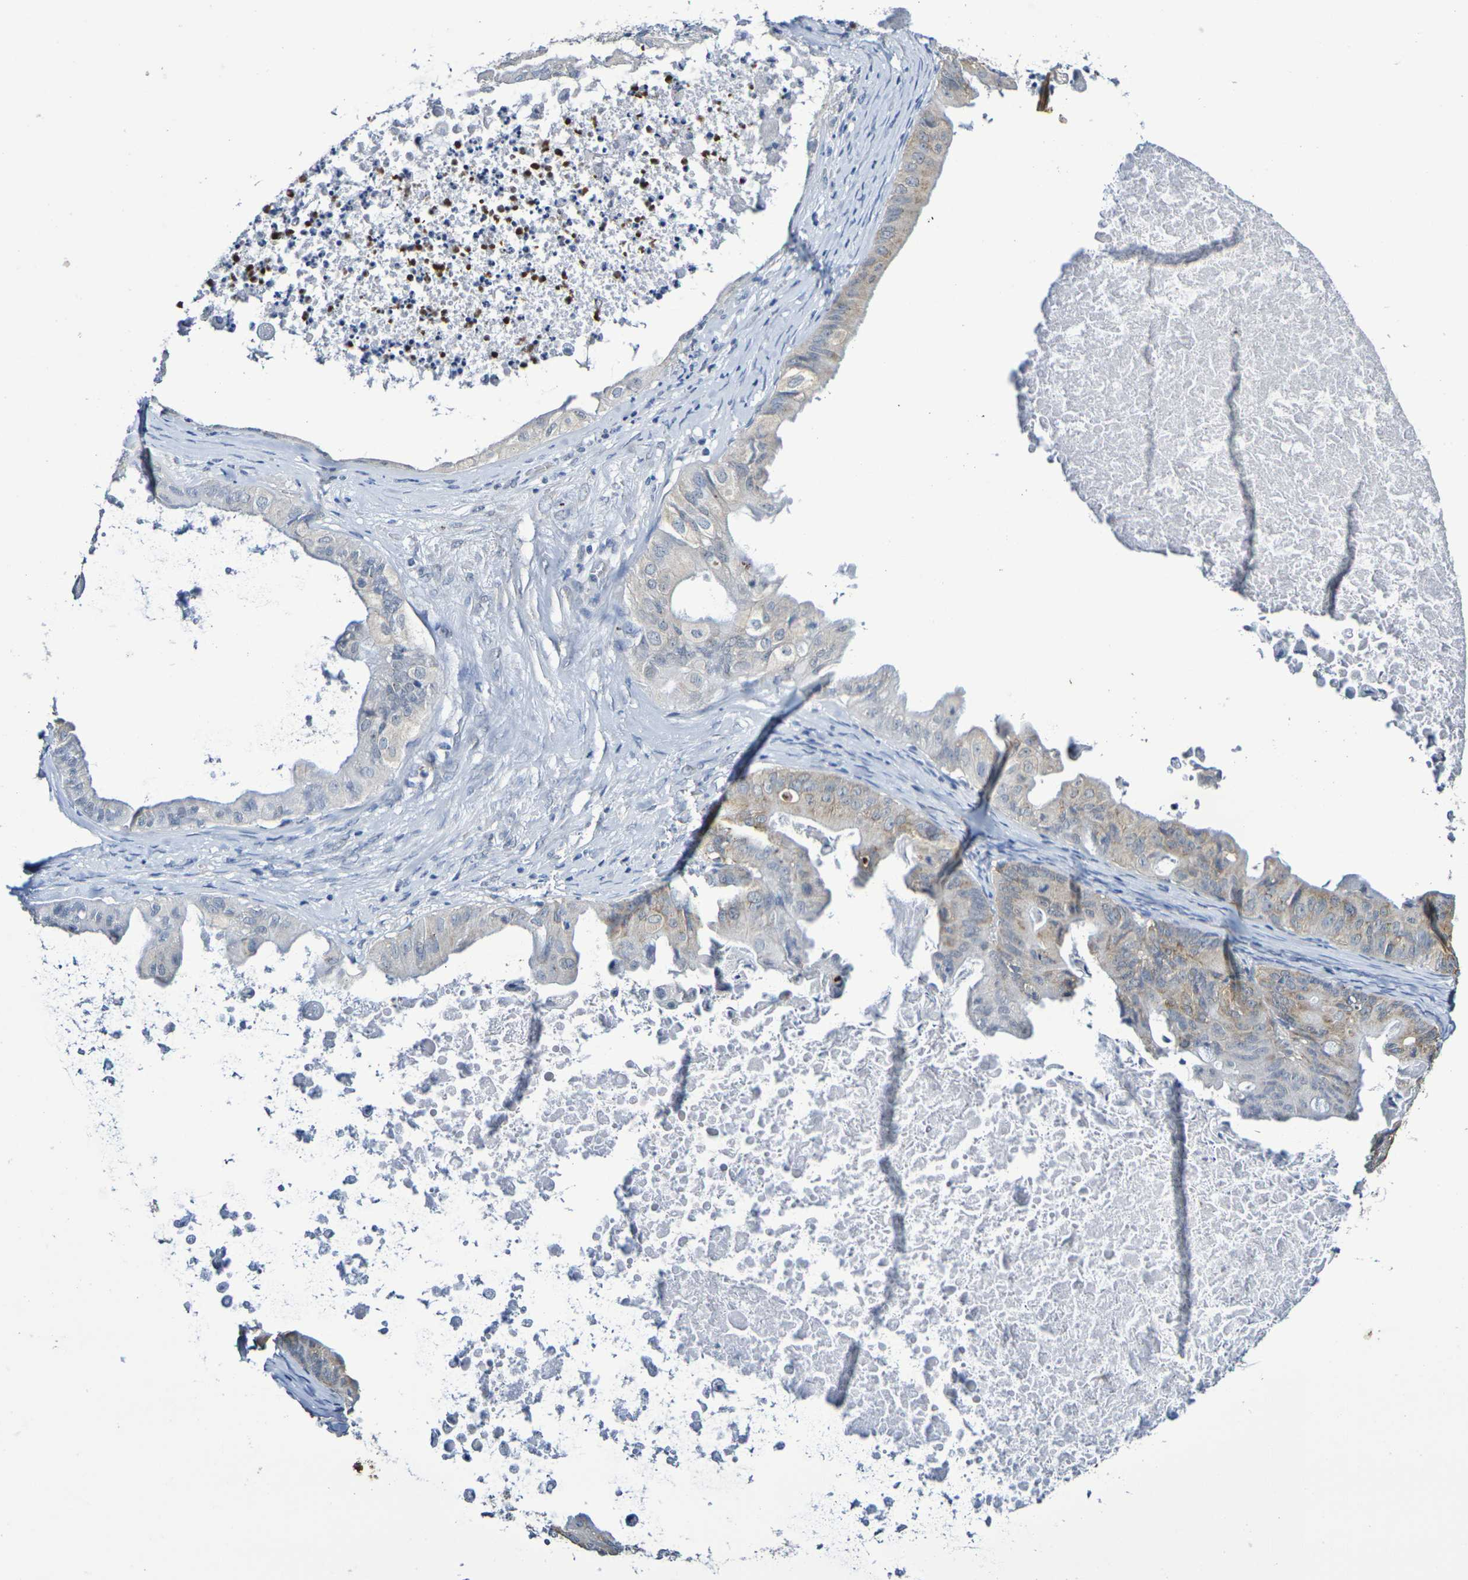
{"staining": {"intensity": "weak", "quantity": ">75%", "location": "cytoplasmic/membranous"}, "tissue": "ovarian cancer", "cell_type": "Tumor cells", "image_type": "cancer", "snomed": [{"axis": "morphology", "description": "Cystadenocarcinoma, mucinous, NOS"}, {"axis": "topography", "description": "Ovary"}], "caption": "Immunohistochemical staining of human mucinous cystadenocarcinoma (ovarian) displays weak cytoplasmic/membranous protein positivity in about >75% of tumor cells. The protein is shown in brown color, while the nuclei are stained blue.", "gene": "CHRNB1", "patient": {"sex": "female", "age": 37}}